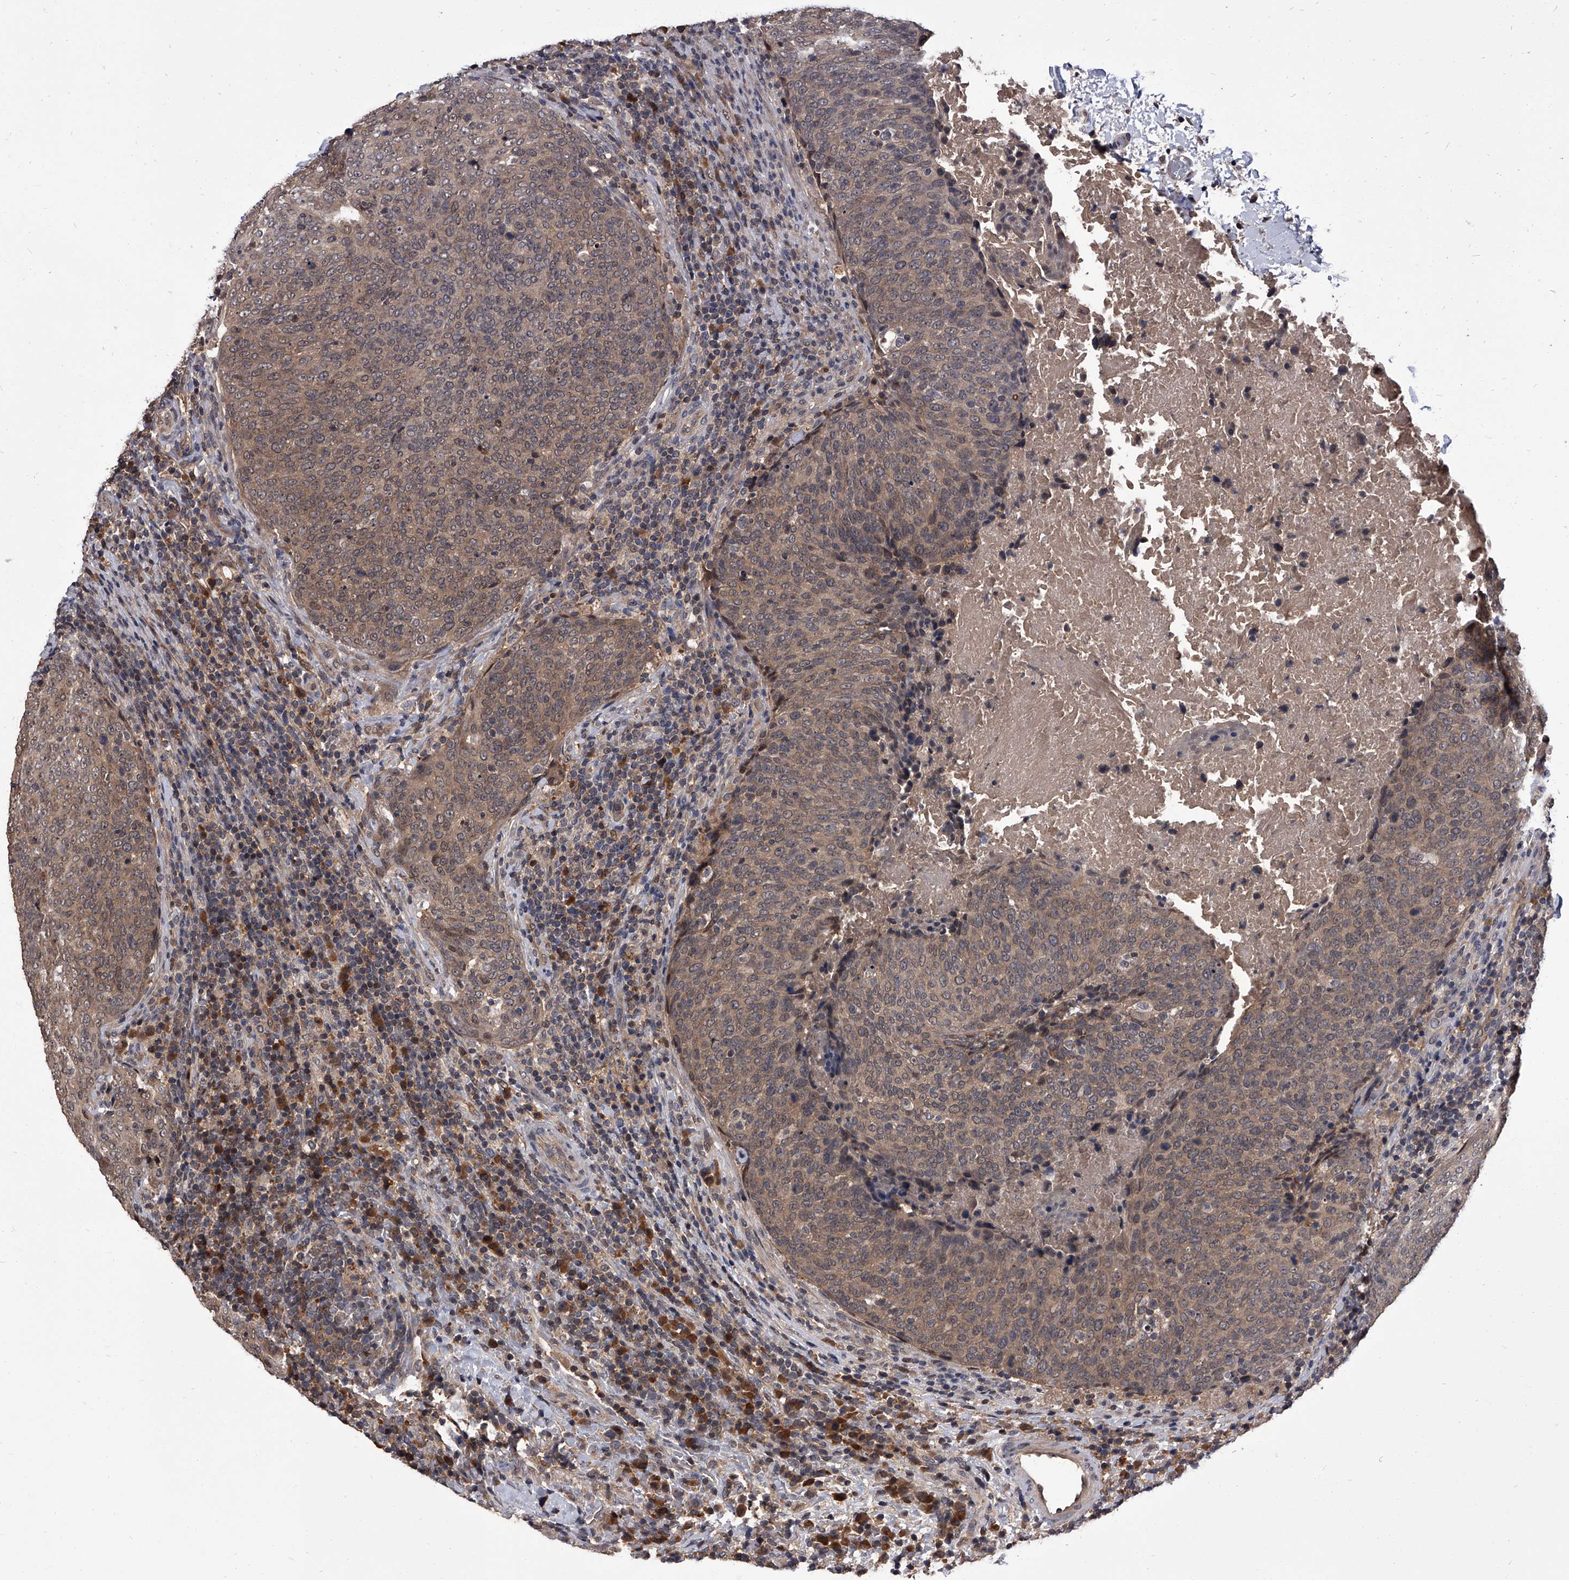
{"staining": {"intensity": "weak", "quantity": ">75%", "location": "cytoplasmic/membranous,nuclear"}, "tissue": "head and neck cancer", "cell_type": "Tumor cells", "image_type": "cancer", "snomed": [{"axis": "morphology", "description": "Squamous cell carcinoma, NOS"}, {"axis": "morphology", "description": "Squamous cell carcinoma, metastatic, NOS"}, {"axis": "topography", "description": "Lymph node"}, {"axis": "topography", "description": "Head-Neck"}], "caption": "This is an image of IHC staining of squamous cell carcinoma (head and neck), which shows weak staining in the cytoplasmic/membranous and nuclear of tumor cells.", "gene": "SLC18B1", "patient": {"sex": "male", "age": 62}}